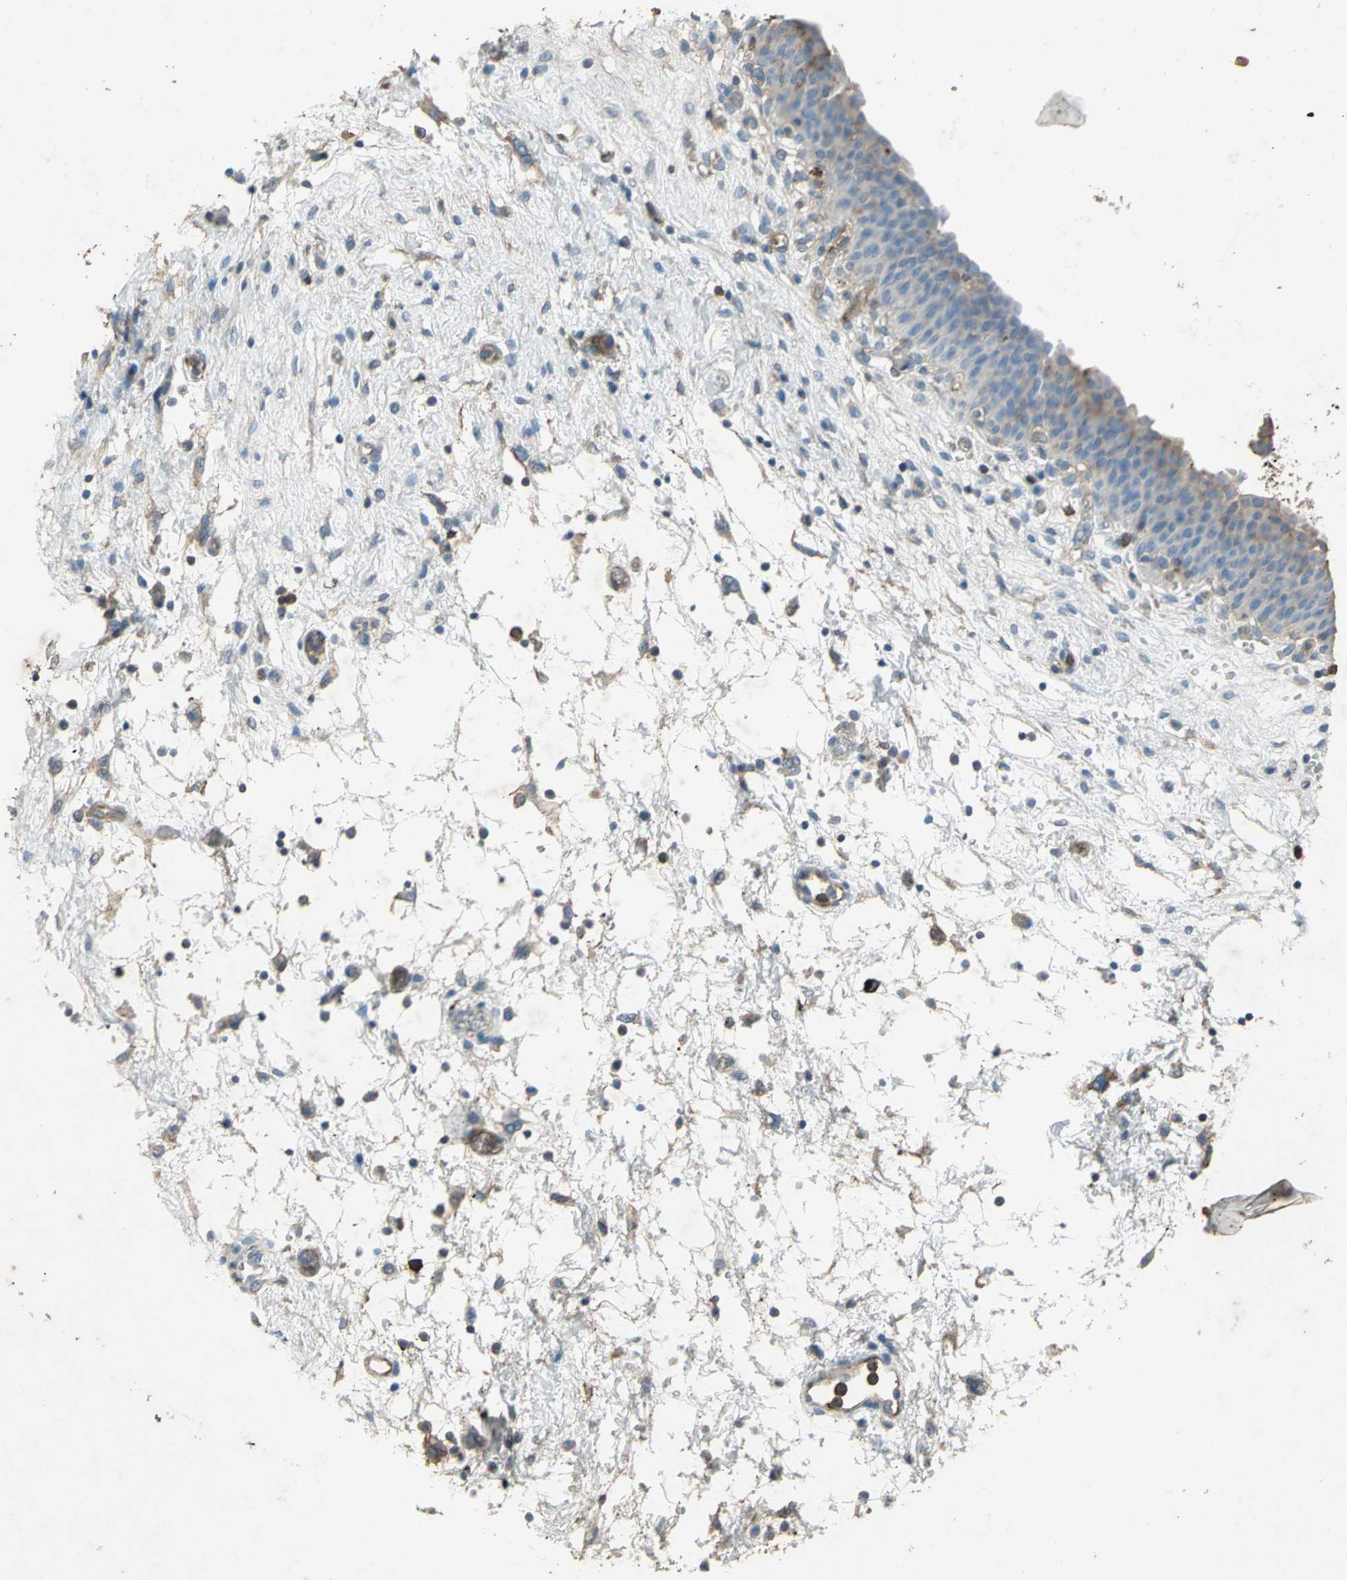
{"staining": {"intensity": "moderate", "quantity": "25%-75%", "location": "cytoplasmic/membranous"}, "tissue": "urinary bladder", "cell_type": "Urothelial cells", "image_type": "normal", "snomed": [{"axis": "morphology", "description": "Normal tissue, NOS"}, {"axis": "morphology", "description": "Dysplasia, NOS"}, {"axis": "topography", "description": "Urinary bladder"}], "caption": "The photomicrograph demonstrates a brown stain indicating the presence of a protein in the cytoplasmic/membranous of urothelial cells in urinary bladder.", "gene": "CCR6", "patient": {"sex": "male", "age": 35}}